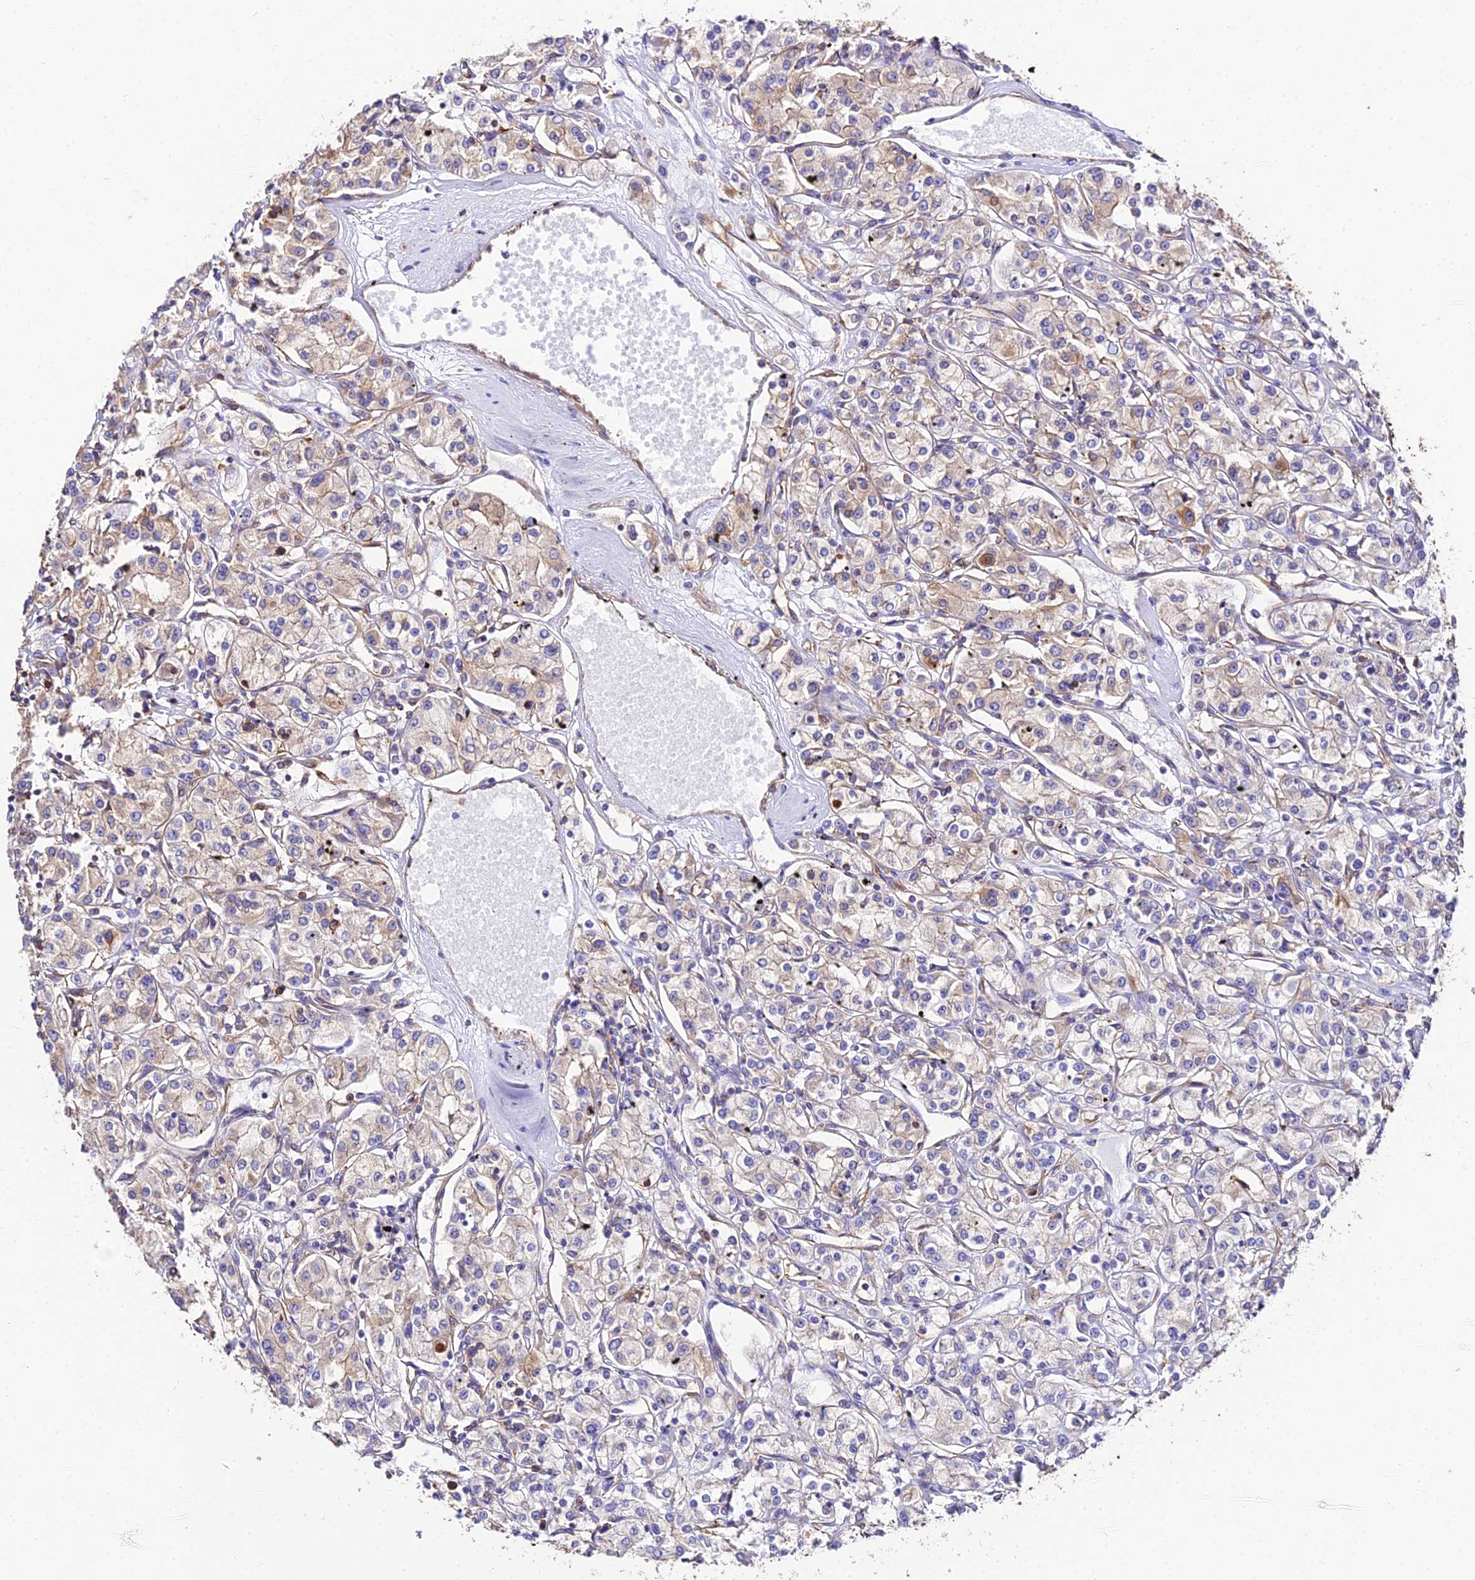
{"staining": {"intensity": "weak", "quantity": "25%-75%", "location": "cytoplasmic/membranous"}, "tissue": "renal cancer", "cell_type": "Tumor cells", "image_type": "cancer", "snomed": [{"axis": "morphology", "description": "Adenocarcinoma, NOS"}, {"axis": "topography", "description": "Kidney"}], "caption": "Immunohistochemical staining of renal cancer (adenocarcinoma) reveals weak cytoplasmic/membranous protein positivity in approximately 25%-75% of tumor cells.", "gene": "TUBA3D", "patient": {"sex": "female", "age": 59}}